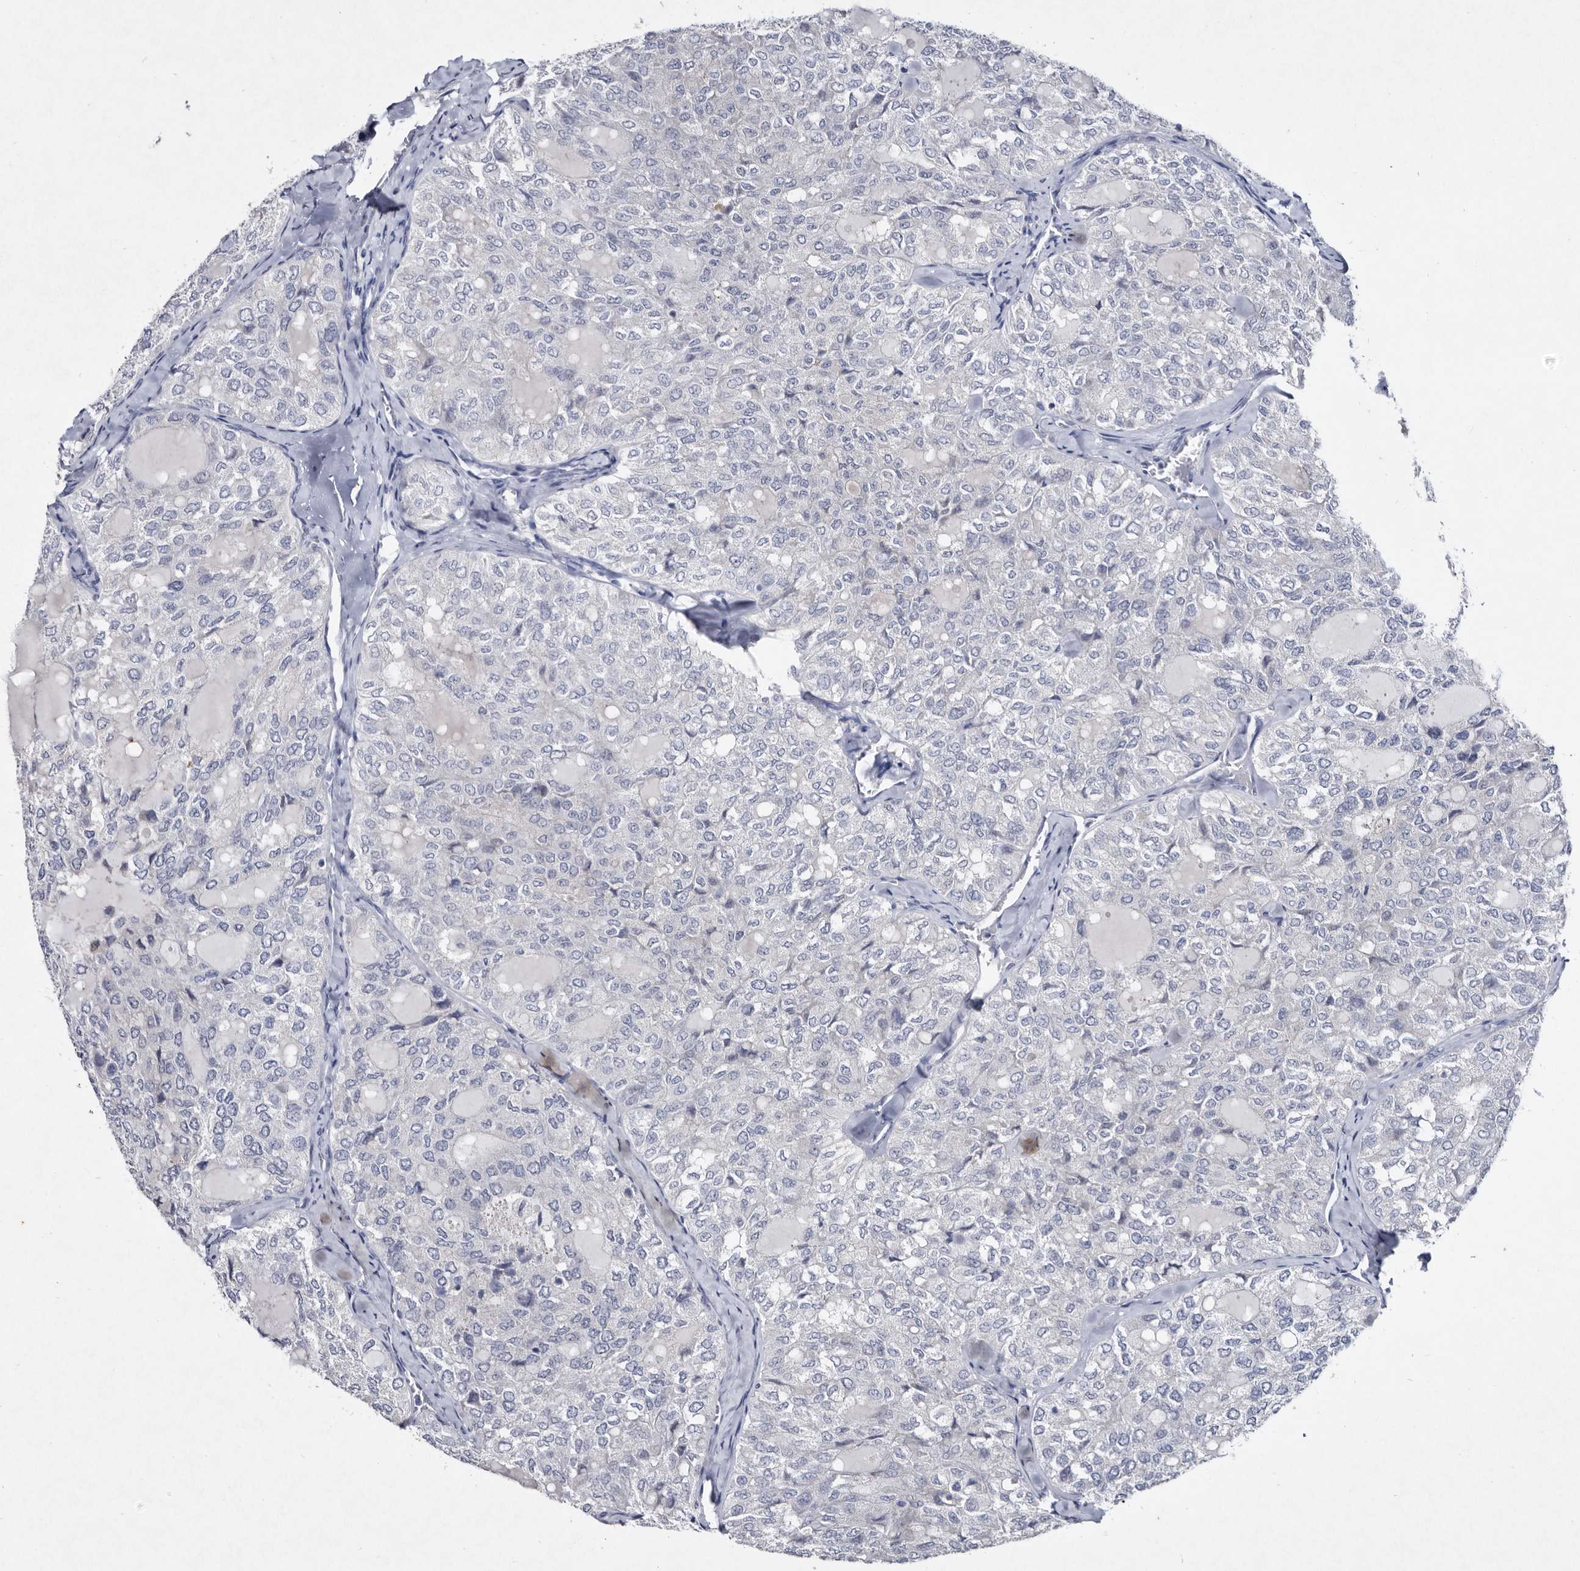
{"staining": {"intensity": "negative", "quantity": "none", "location": "none"}, "tissue": "thyroid cancer", "cell_type": "Tumor cells", "image_type": "cancer", "snomed": [{"axis": "morphology", "description": "Follicular adenoma carcinoma, NOS"}, {"axis": "topography", "description": "Thyroid gland"}], "caption": "Thyroid follicular adenoma carcinoma was stained to show a protein in brown. There is no significant positivity in tumor cells.", "gene": "SERPINB8", "patient": {"sex": "male", "age": 75}}